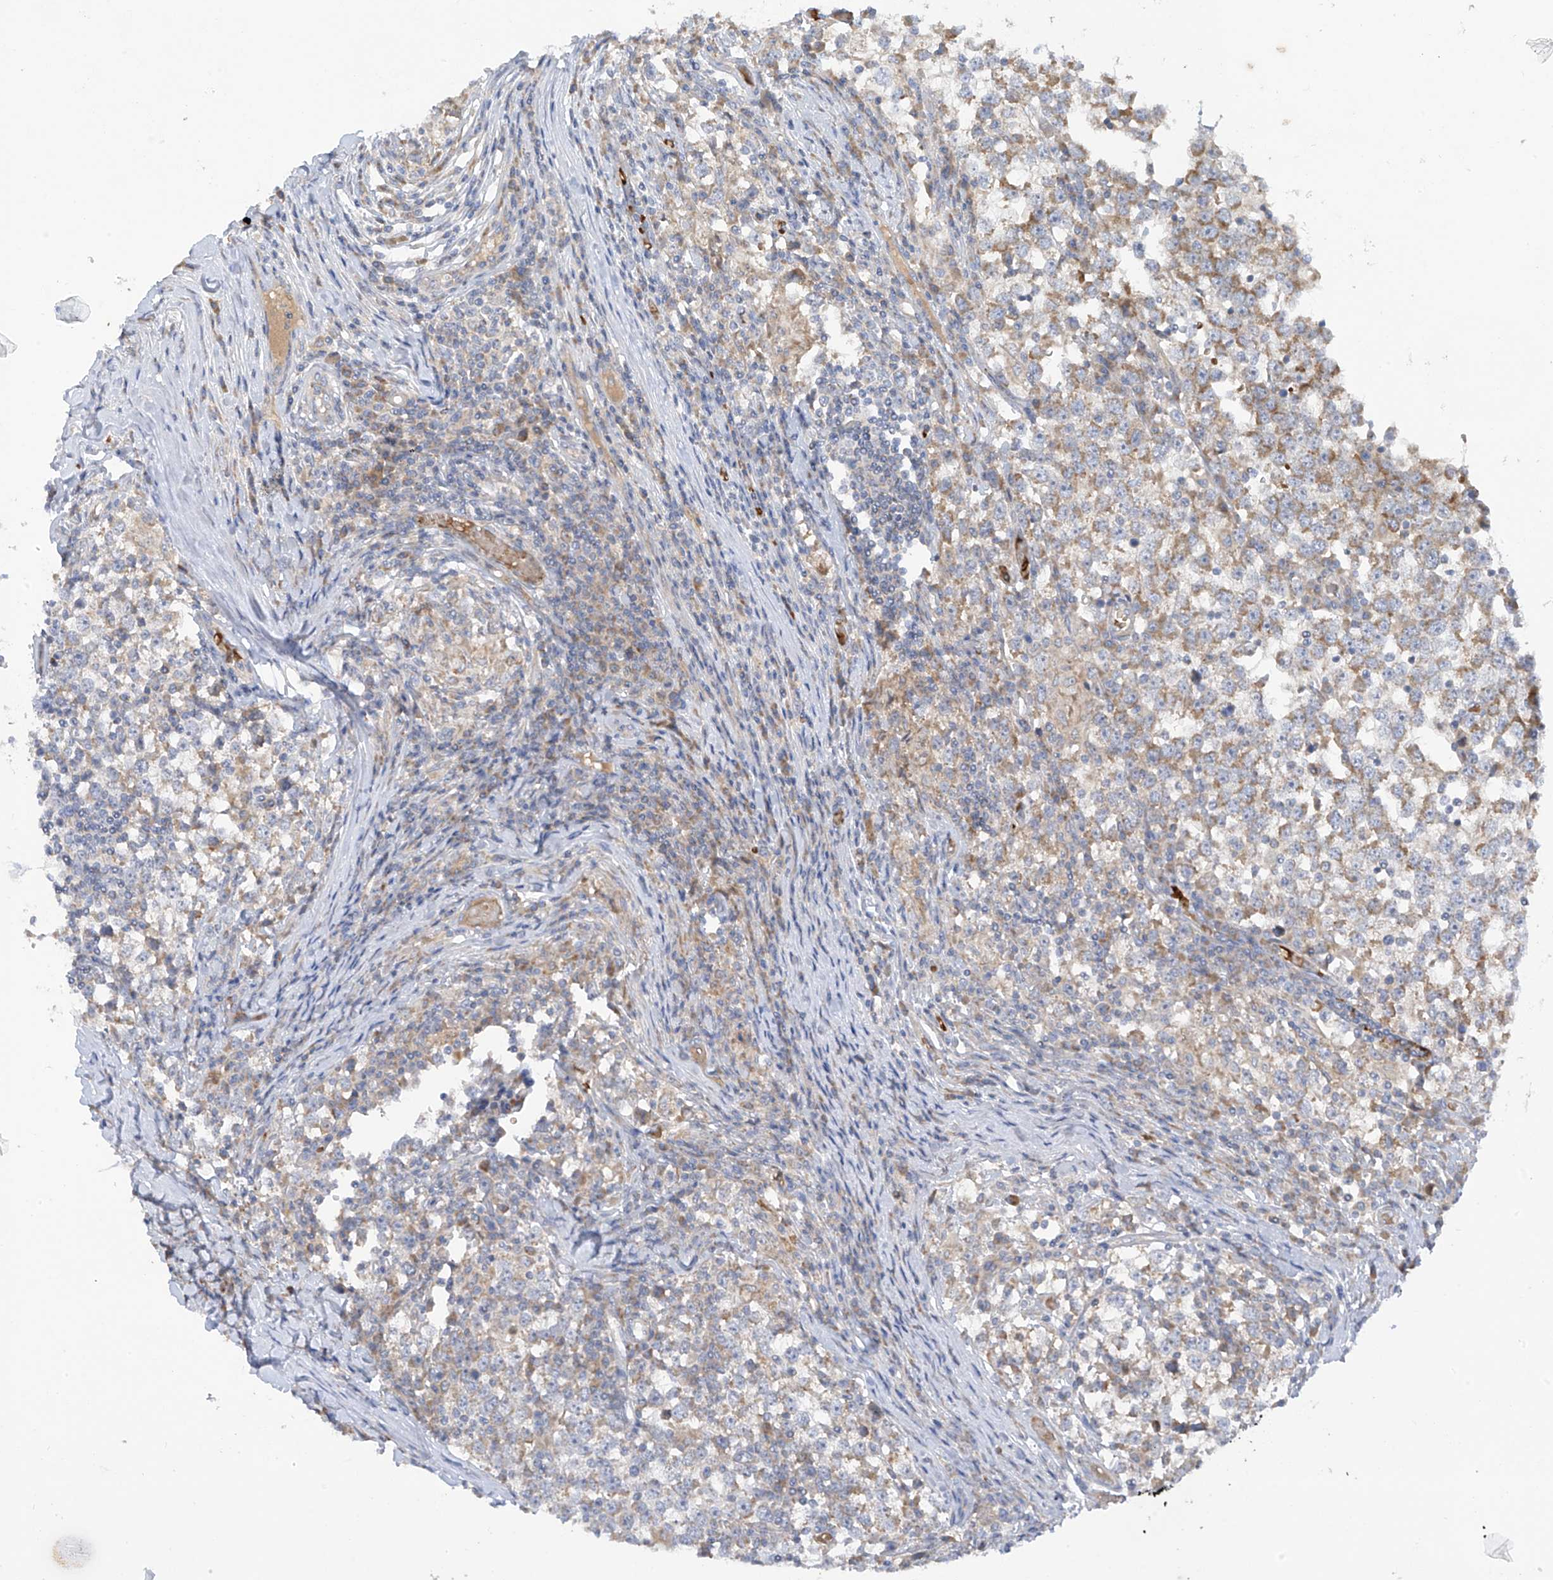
{"staining": {"intensity": "moderate", "quantity": "25%-75%", "location": "cytoplasmic/membranous"}, "tissue": "testis cancer", "cell_type": "Tumor cells", "image_type": "cancer", "snomed": [{"axis": "morphology", "description": "Seminoma, NOS"}, {"axis": "topography", "description": "Testis"}], "caption": "Immunohistochemical staining of testis cancer (seminoma) displays moderate cytoplasmic/membranous protein positivity in about 25%-75% of tumor cells.", "gene": "METTL18", "patient": {"sex": "male", "age": 65}}